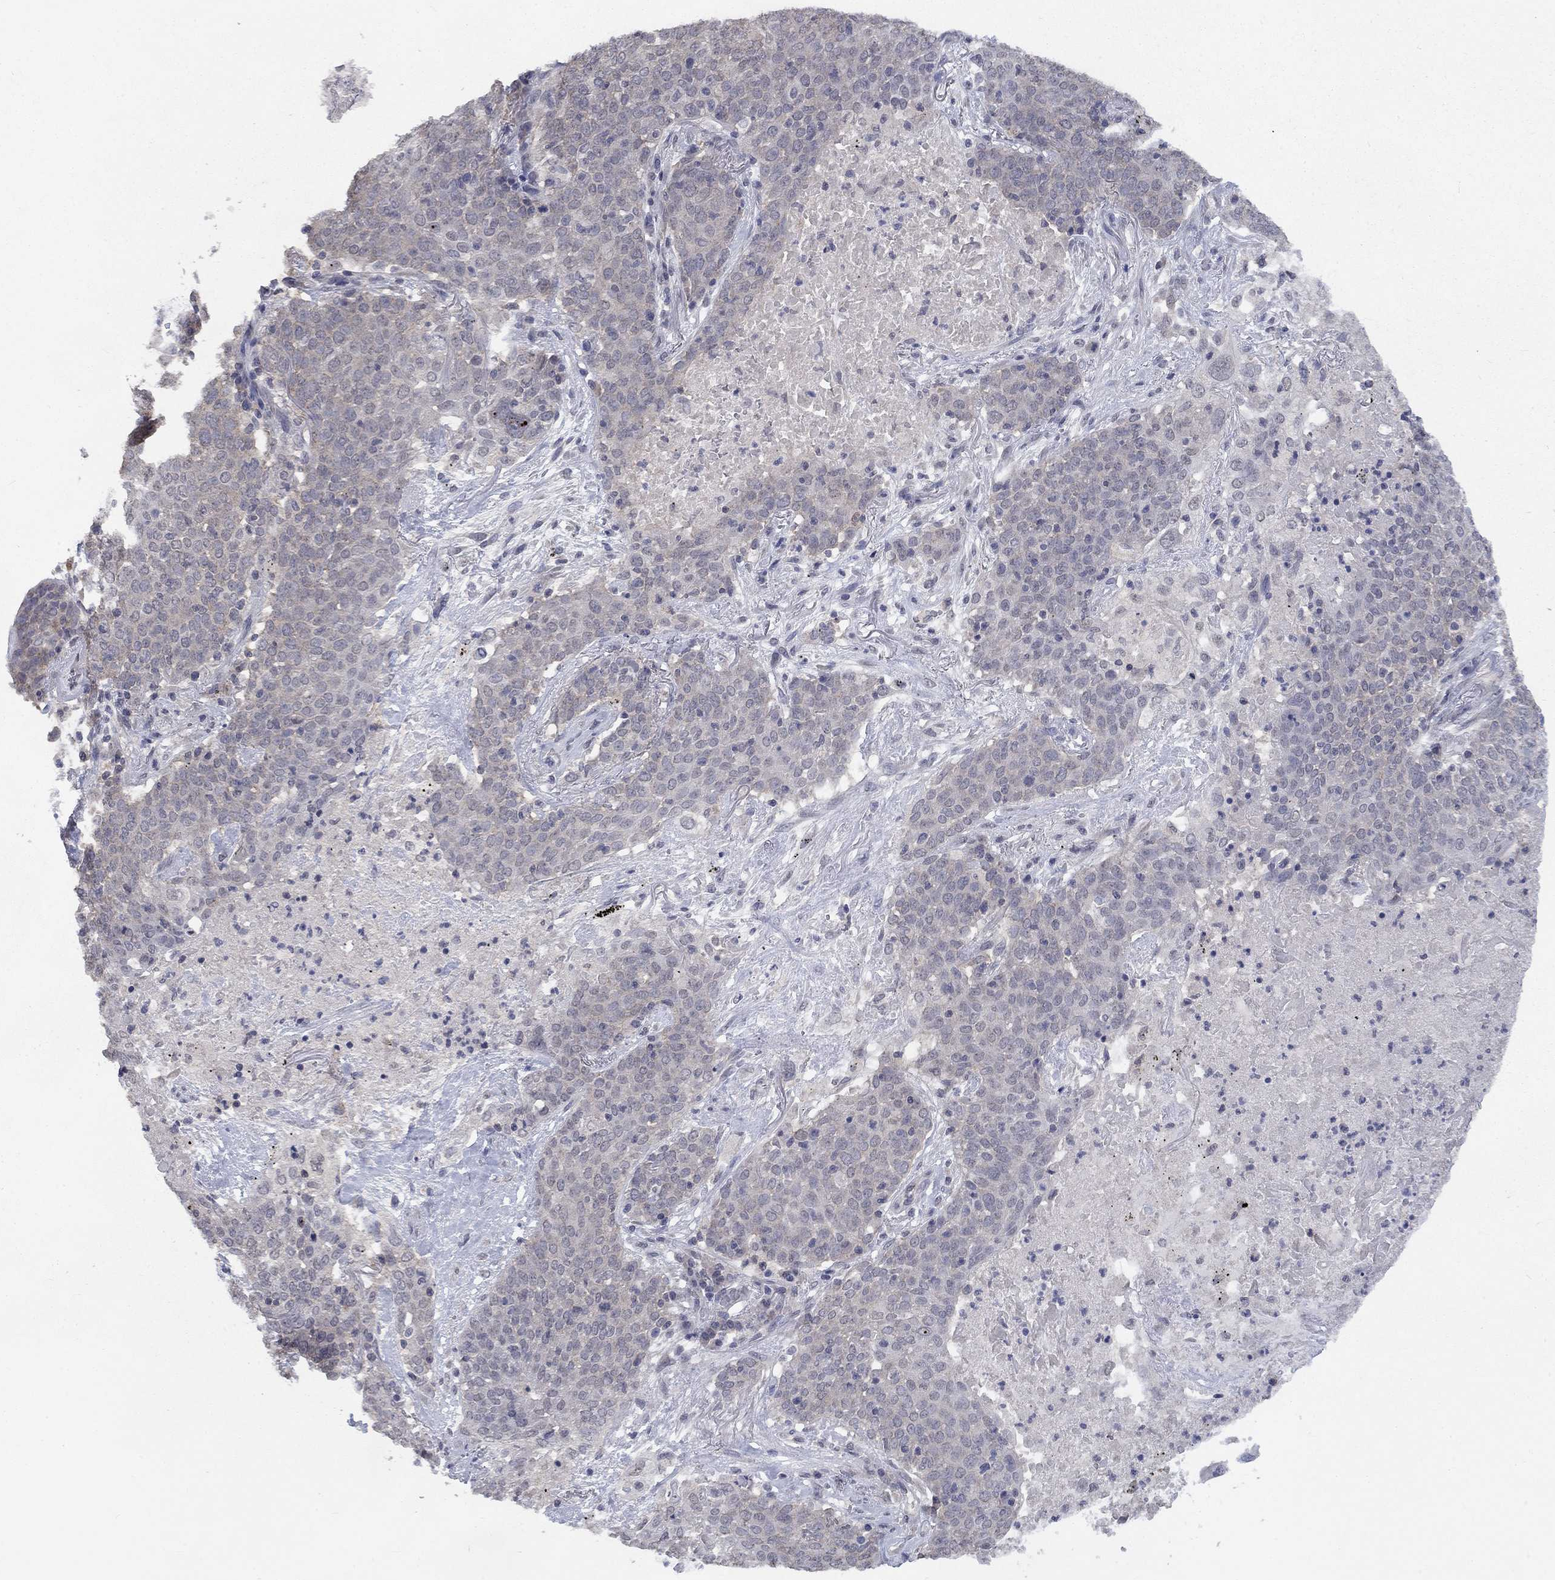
{"staining": {"intensity": "negative", "quantity": "none", "location": "none"}, "tissue": "lung cancer", "cell_type": "Tumor cells", "image_type": "cancer", "snomed": [{"axis": "morphology", "description": "Squamous cell carcinoma, NOS"}, {"axis": "topography", "description": "Lung"}], "caption": "This micrograph is of lung squamous cell carcinoma stained with immunohistochemistry (IHC) to label a protein in brown with the nuclei are counter-stained blue. There is no positivity in tumor cells.", "gene": "SPATA33", "patient": {"sex": "male", "age": 82}}